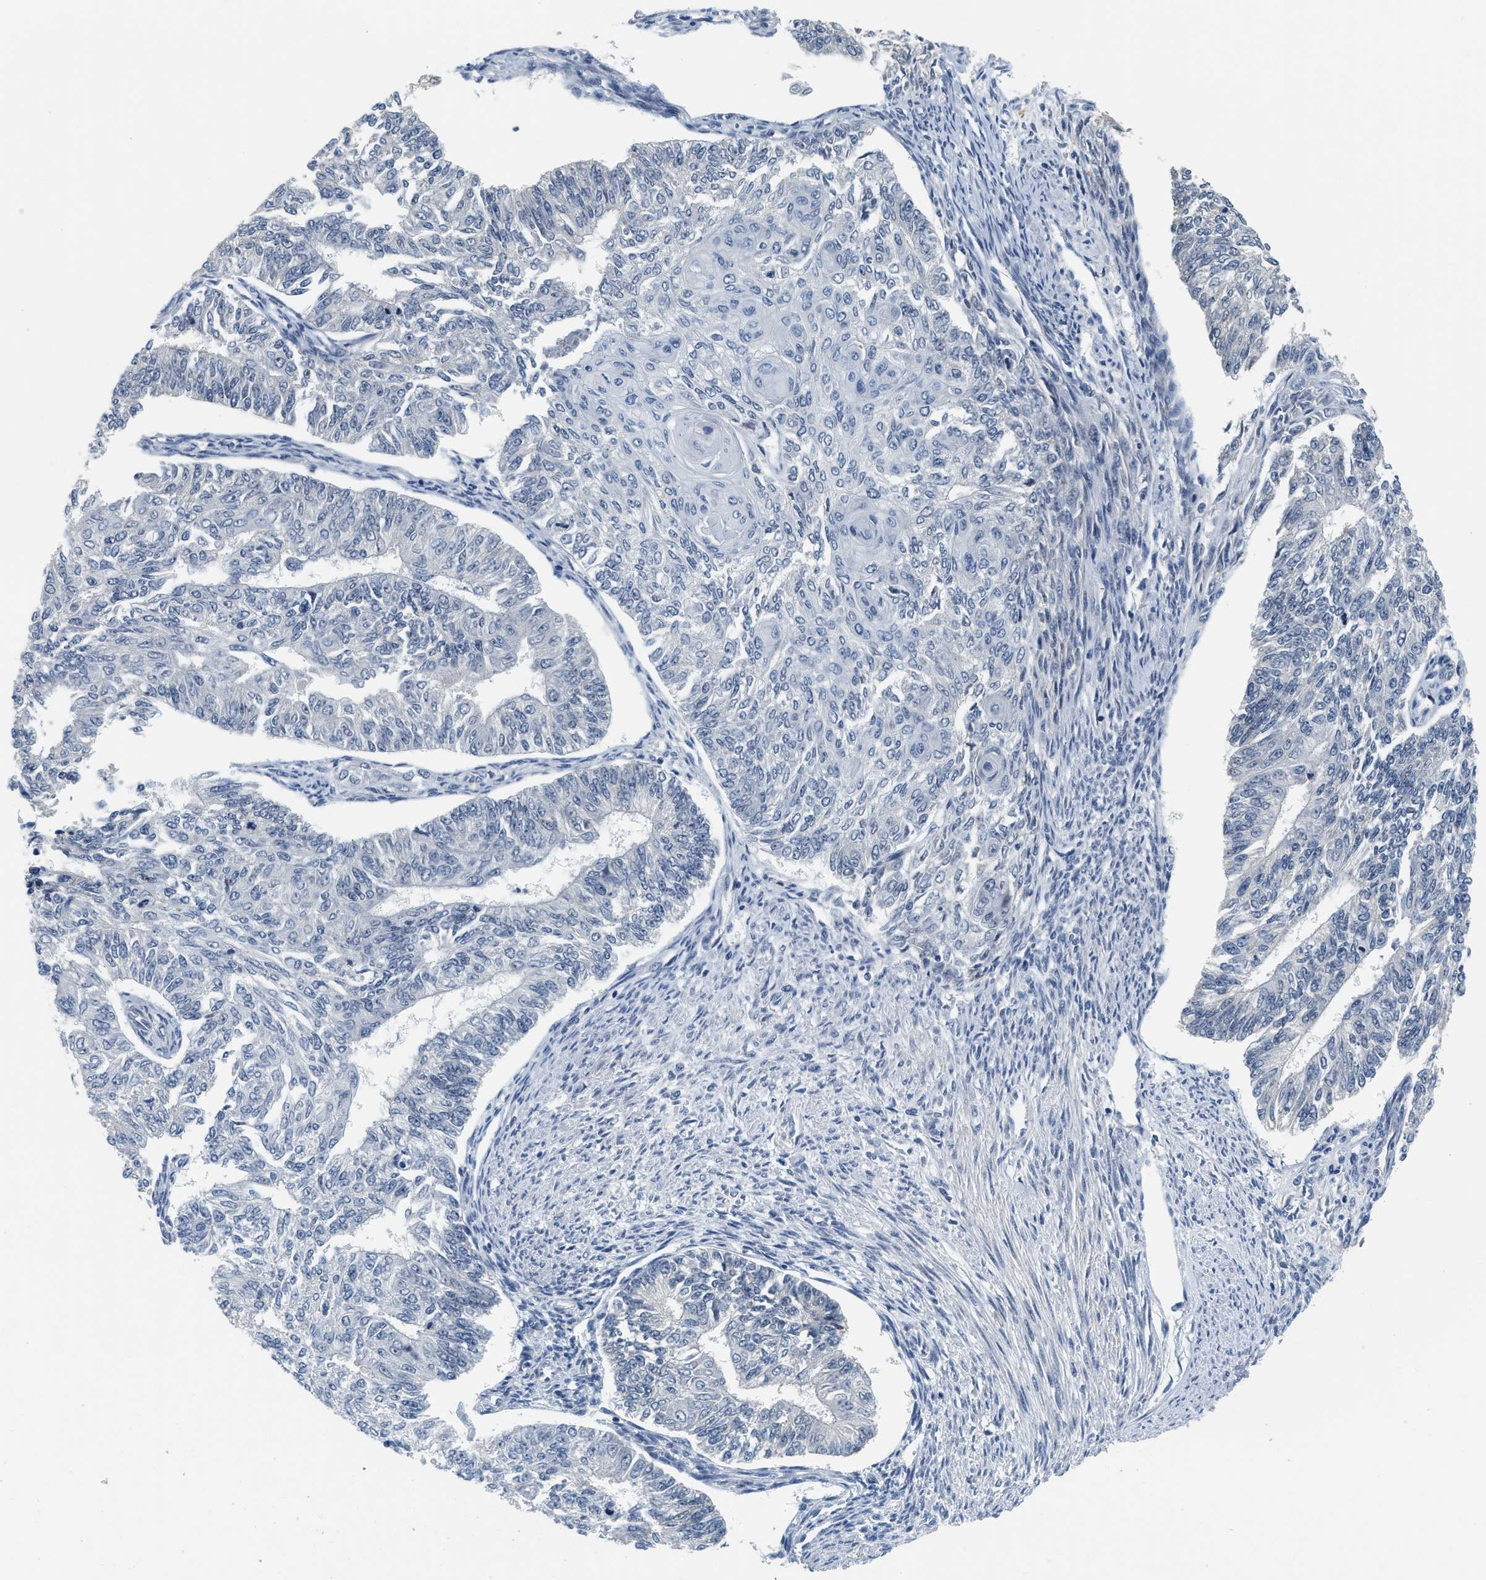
{"staining": {"intensity": "negative", "quantity": "none", "location": "none"}, "tissue": "endometrial cancer", "cell_type": "Tumor cells", "image_type": "cancer", "snomed": [{"axis": "morphology", "description": "Adenocarcinoma, NOS"}, {"axis": "topography", "description": "Endometrium"}], "caption": "IHC of endometrial cancer (adenocarcinoma) demonstrates no staining in tumor cells.", "gene": "MZF1", "patient": {"sex": "female", "age": 32}}